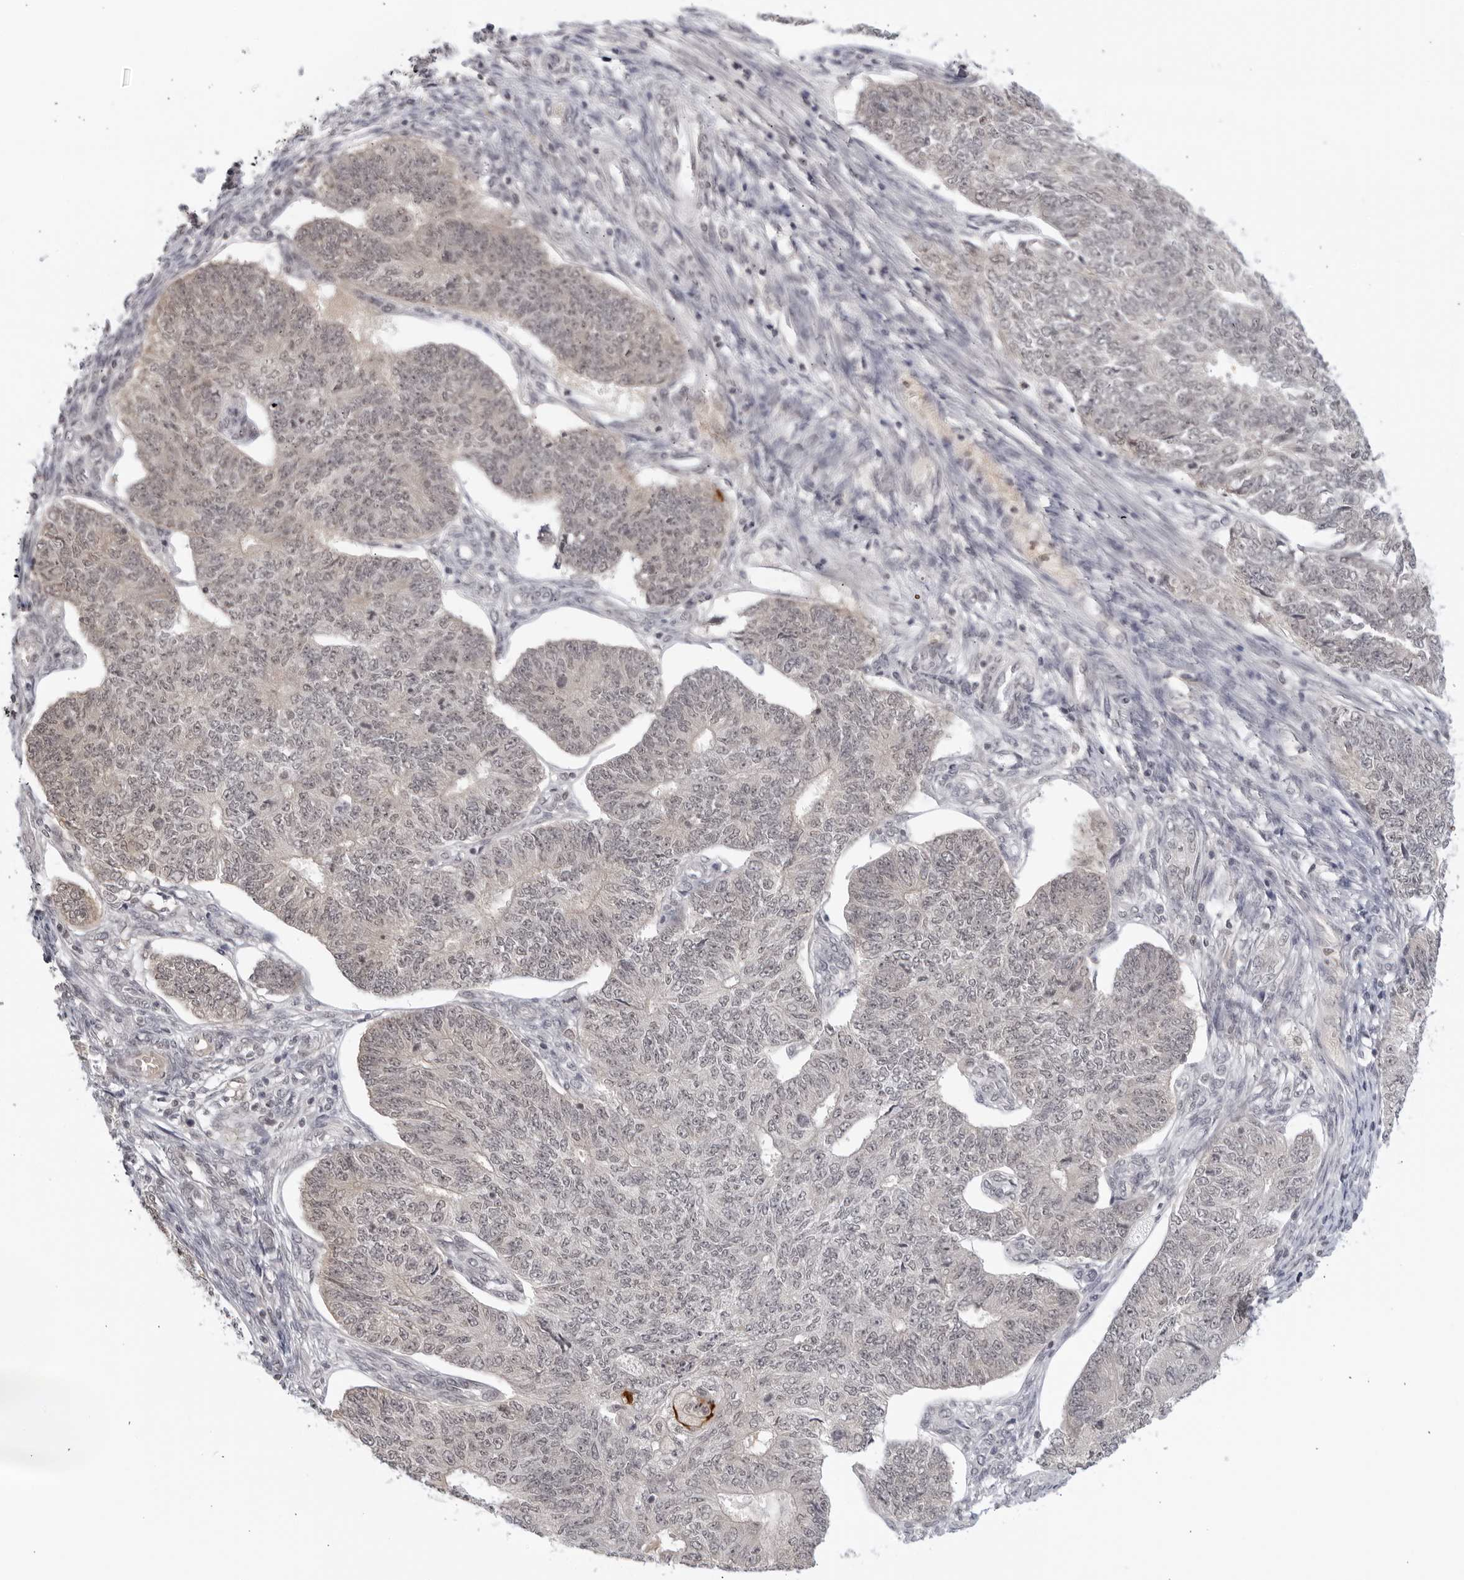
{"staining": {"intensity": "negative", "quantity": "none", "location": "none"}, "tissue": "endometrial cancer", "cell_type": "Tumor cells", "image_type": "cancer", "snomed": [{"axis": "morphology", "description": "Adenocarcinoma, NOS"}, {"axis": "topography", "description": "Endometrium"}], "caption": "This is a micrograph of immunohistochemistry staining of endometrial cancer (adenocarcinoma), which shows no staining in tumor cells.", "gene": "RAB11FIP3", "patient": {"sex": "female", "age": 32}}